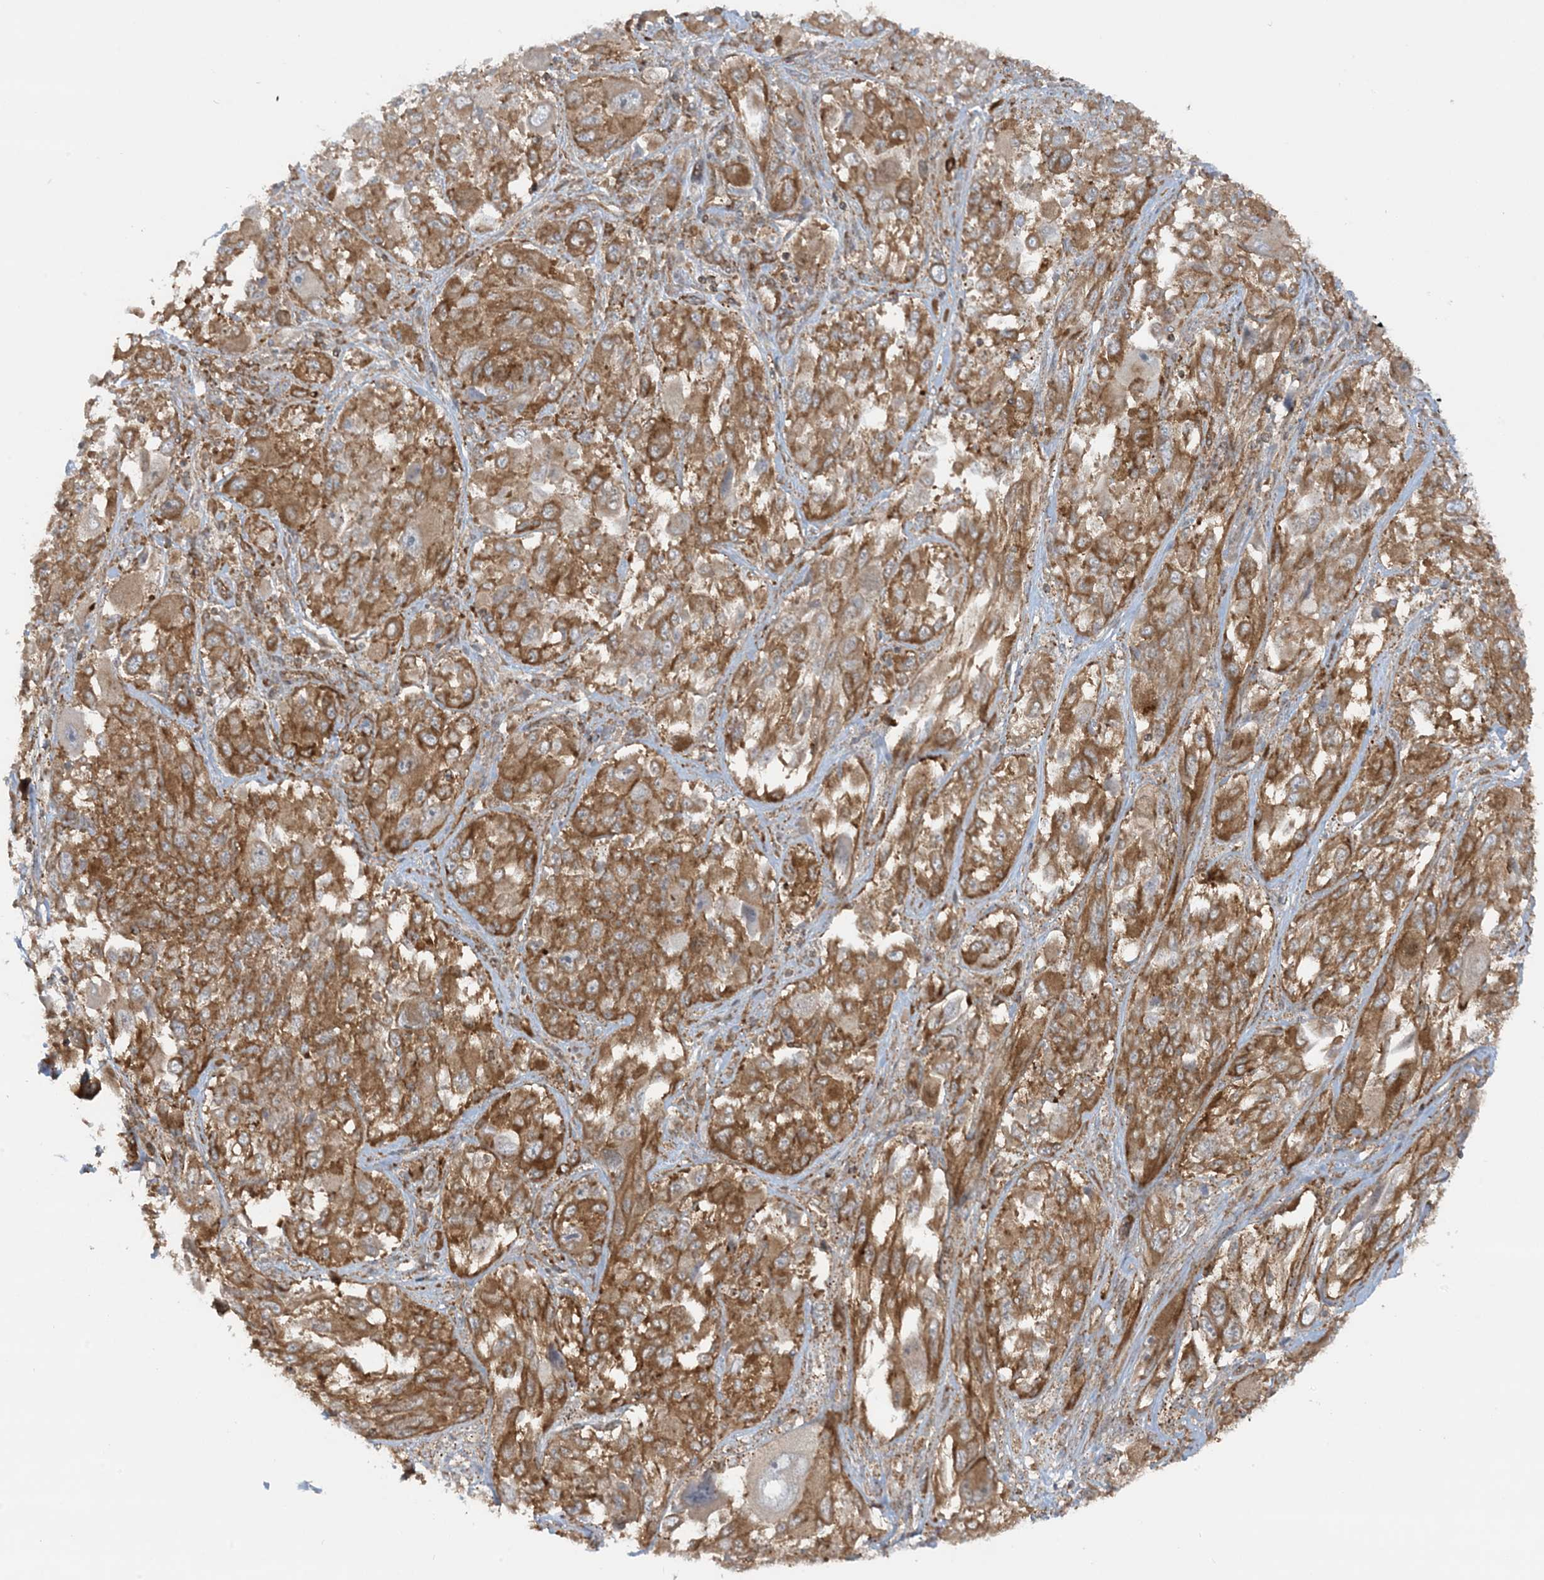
{"staining": {"intensity": "moderate", "quantity": ">75%", "location": "cytoplasmic/membranous"}, "tissue": "melanoma", "cell_type": "Tumor cells", "image_type": "cancer", "snomed": [{"axis": "morphology", "description": "Malignant melanoma, NOS"}, {"axis": "topography", "description": "Skin"}], "caption": "Protein expression analysis of human malignant melanoma reveals moderate cytoplasmic/membranous positivity in about >75% of tumor cells.", "gene": "STAM2", "patient": {"sex": "female", "age": 91}}